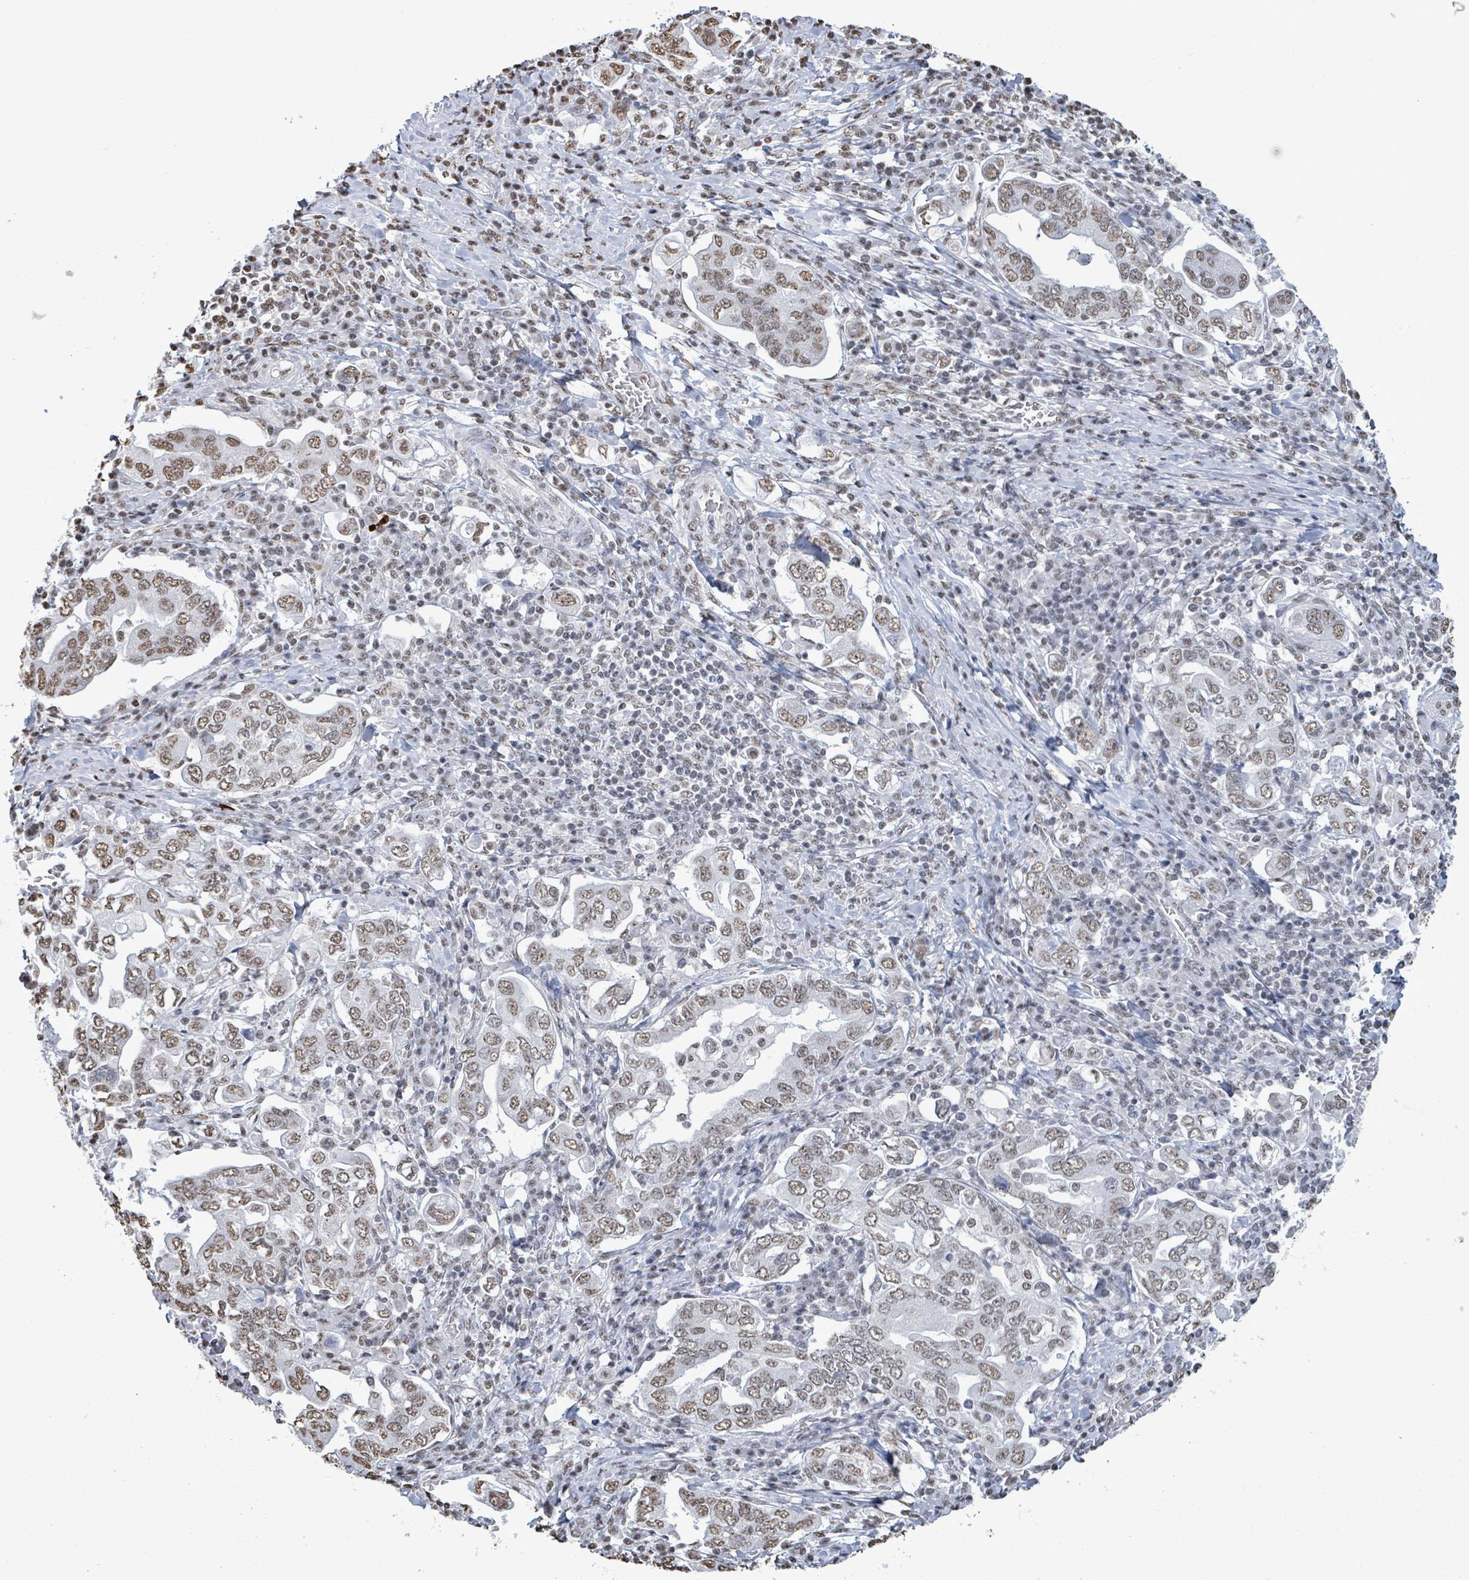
{"staining": {"intensity": "weak", "quantity": ">75%", "location": "nuclear"}, "tissue": "stomach cancer", "cell_type": "Tumor cells", "image_type": "cancer", "snomed": [{"axis": "morphology", "description": "Adenocarcinoma, NOS"}, {"axis": "topography", "description": "Stomach, upper"}, {"axis": "topography", "description": "Stomach"}], "caption": "Stomach cancer stained with DAB IHC shows low levels of weak nuclear positivity in approximately >75% of tumor cells.", "gene": "SAMD14", "patient": {"sex": "male", "age": 62}}